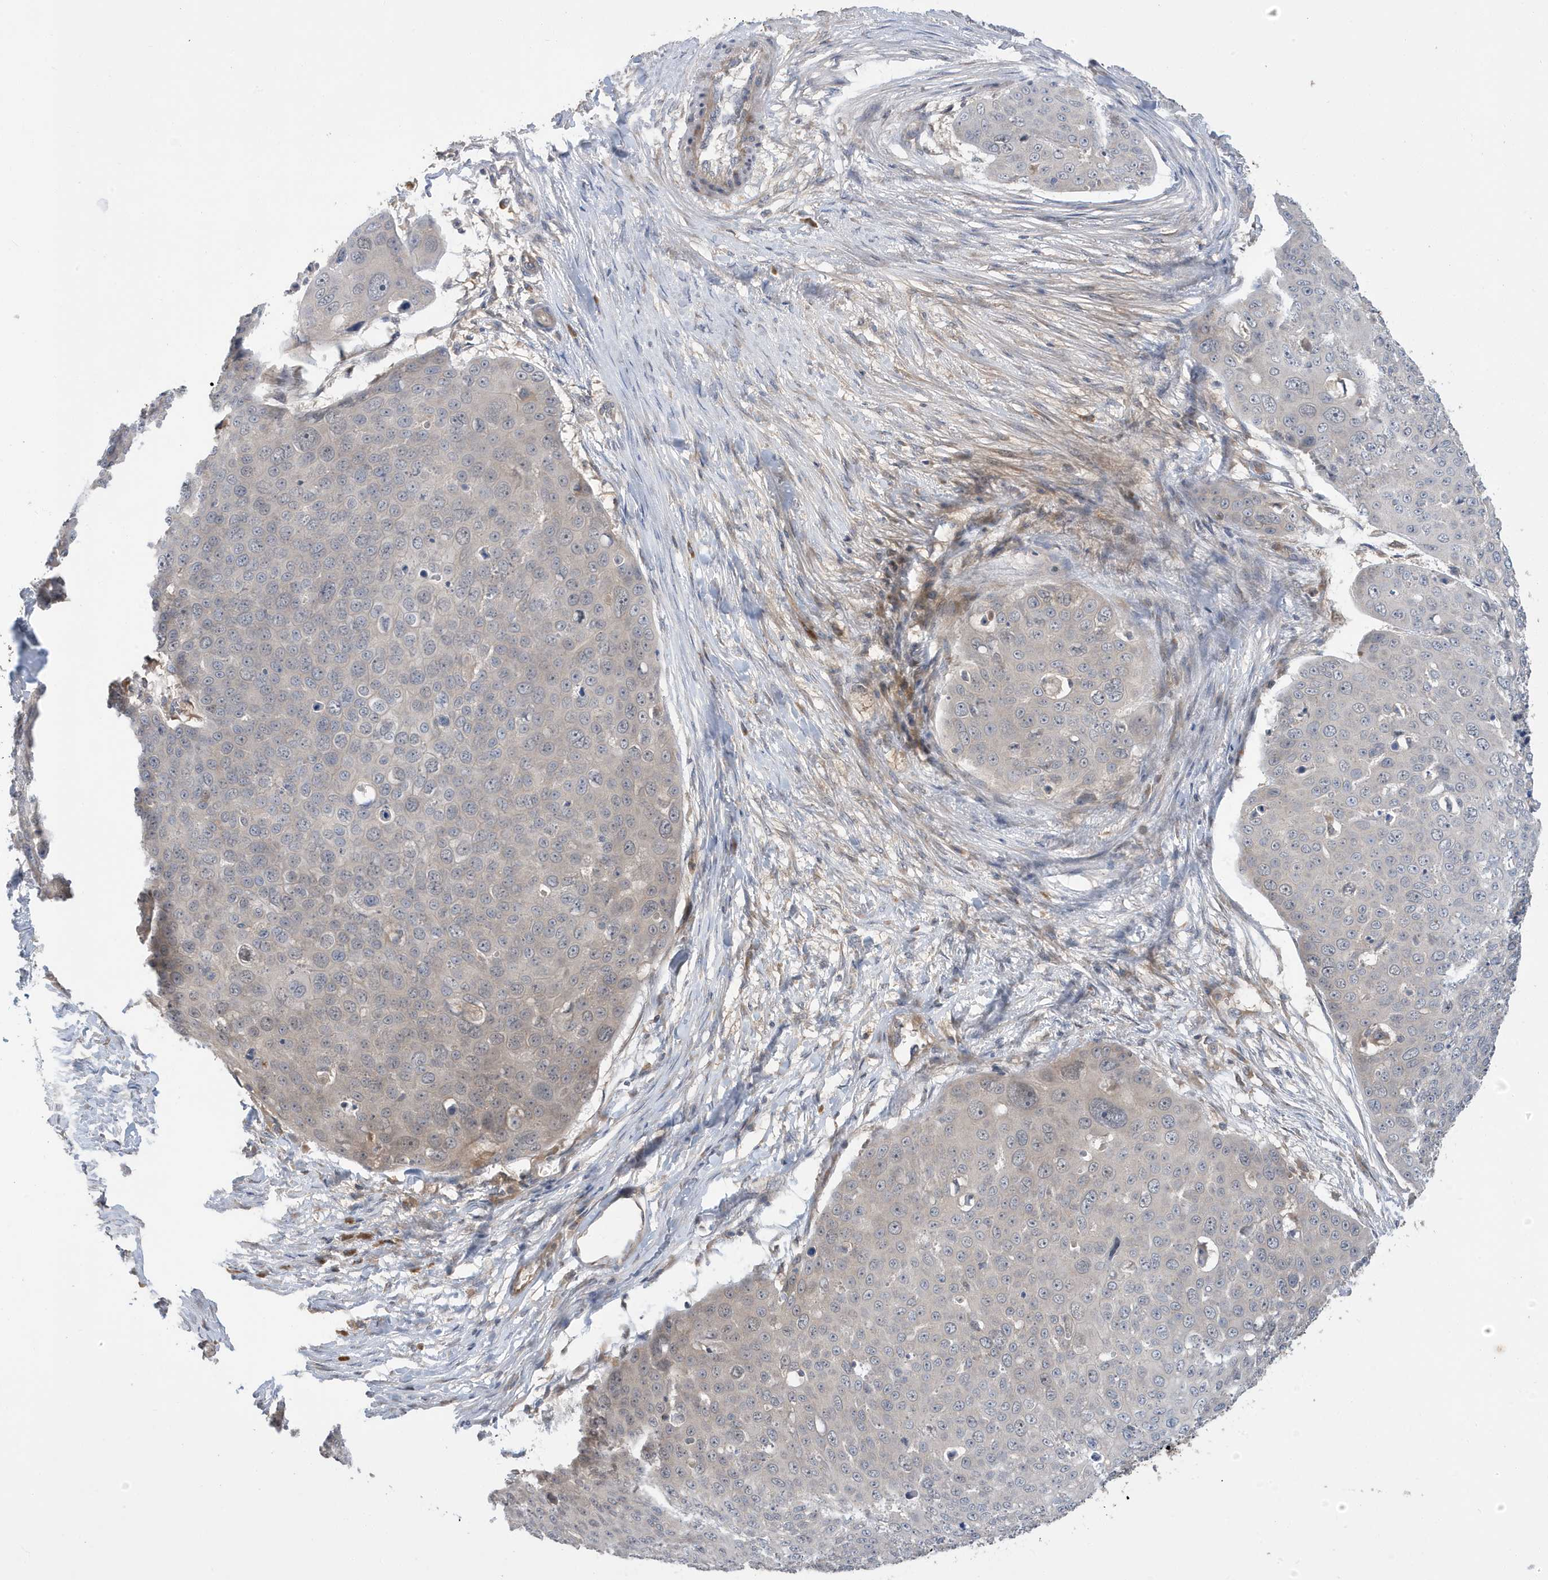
{"staining": {"intensity": "negative", "quantity": "none", "location": "none"}, "tissue": "skin cancer", "cell_type": "Tumor cells", "image_type": "cancer", "snomed": [{"axis": "morphology", "description": "Squamous cell carcinoma, NOS"}, {"axis": "topography", "description": "Skin"}], "caption": "High power microscopy image of an IHC image of skin cancer (squamous cell carcinoma), revealing no significant expression in tumor cells. Brightfield microscopy of IHC stained with DAB (brown) and hematoxylin (blue), captured at high magnification.", "gene": "LAPTM4A", "patient": {"sex": "male", "age": 71}}